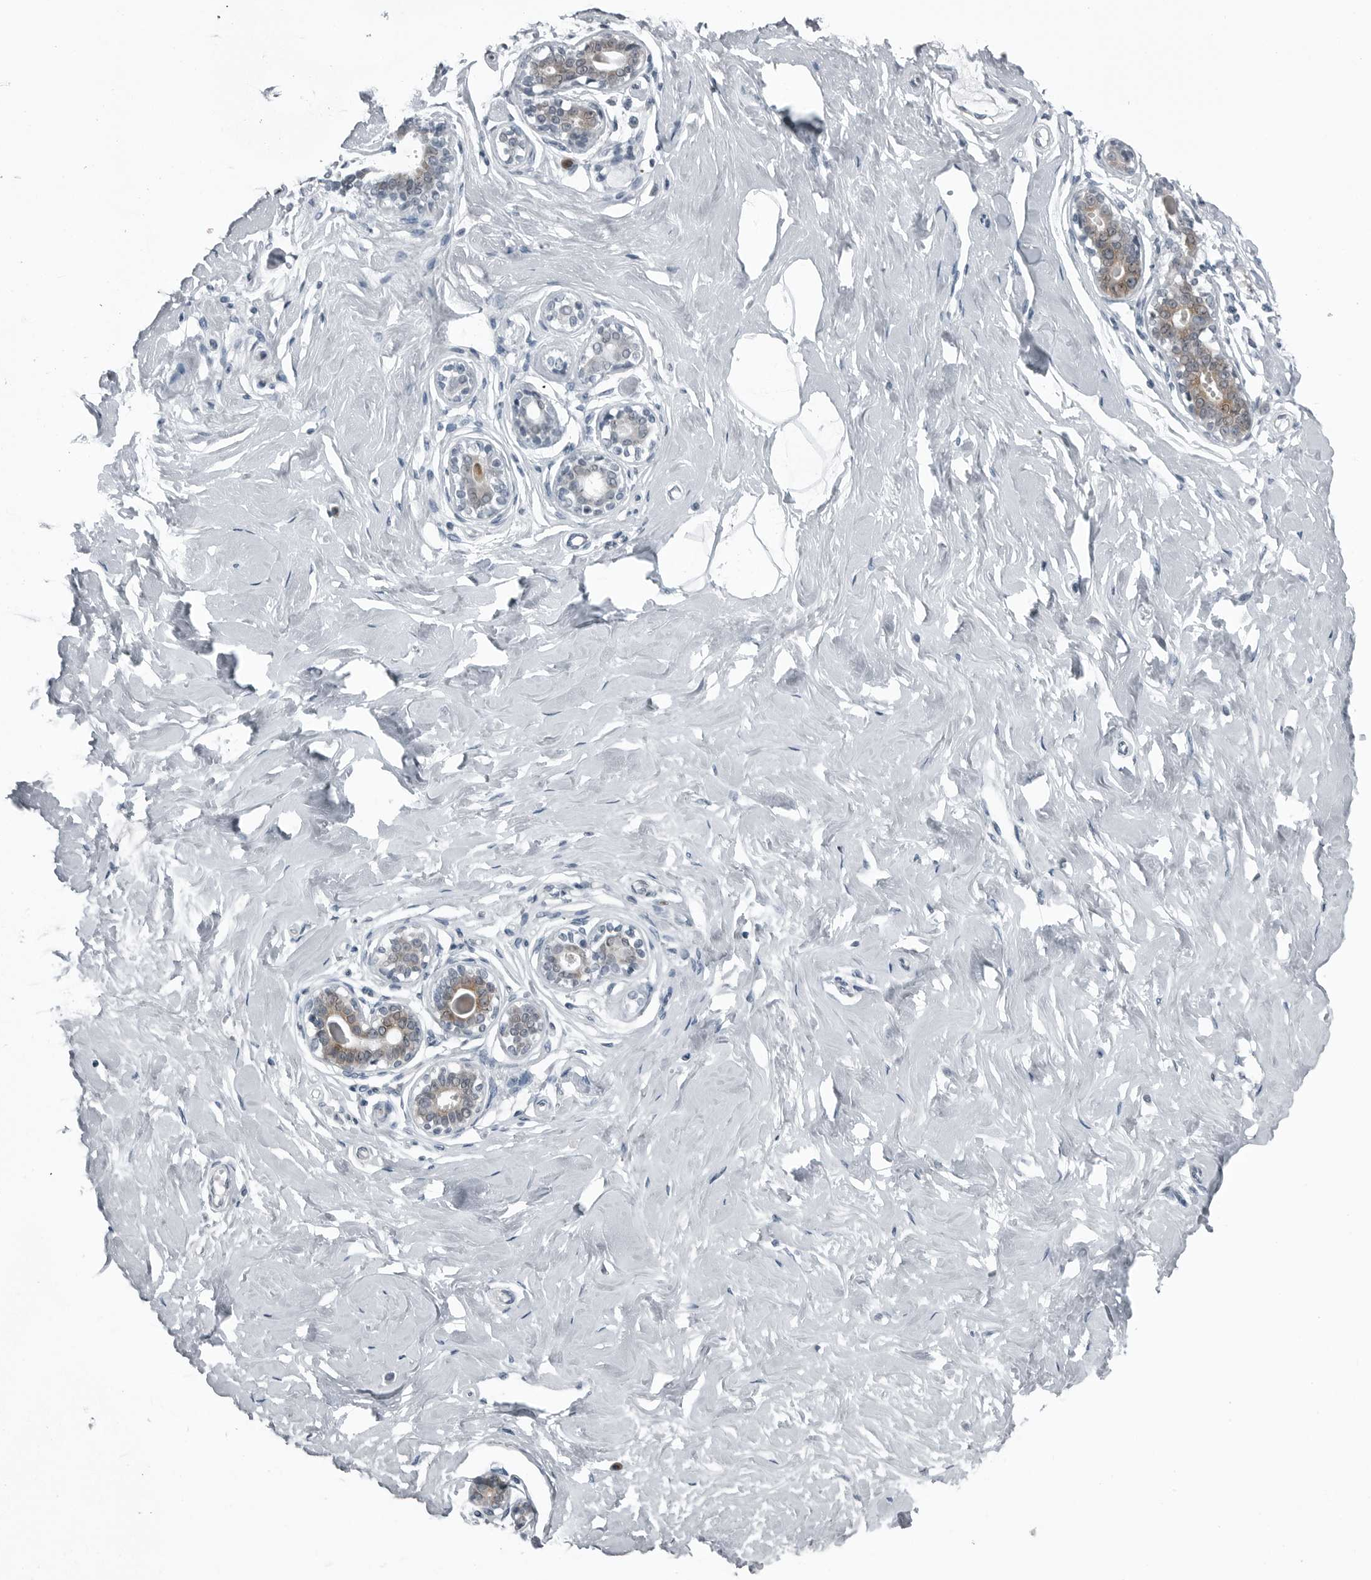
{"staining": {"intensity": "negative", "quantity": "none", "location": "none"}, "tissue": "breast", "cell_type": "Adipocytes", "image_type": "normal", "snomed": [{"axis": "morphology", "description": "Normal tissue, NOS"}, {"axis": "morphology", "description": "Adenoma, NOS"}, {"axis": "topography", "description": "Breast"}], "caption": "The image shows no significant expression in adipocytes of breast.", "gene": "DNAAF11", "patient": {"sex": "female", "age": 23}}